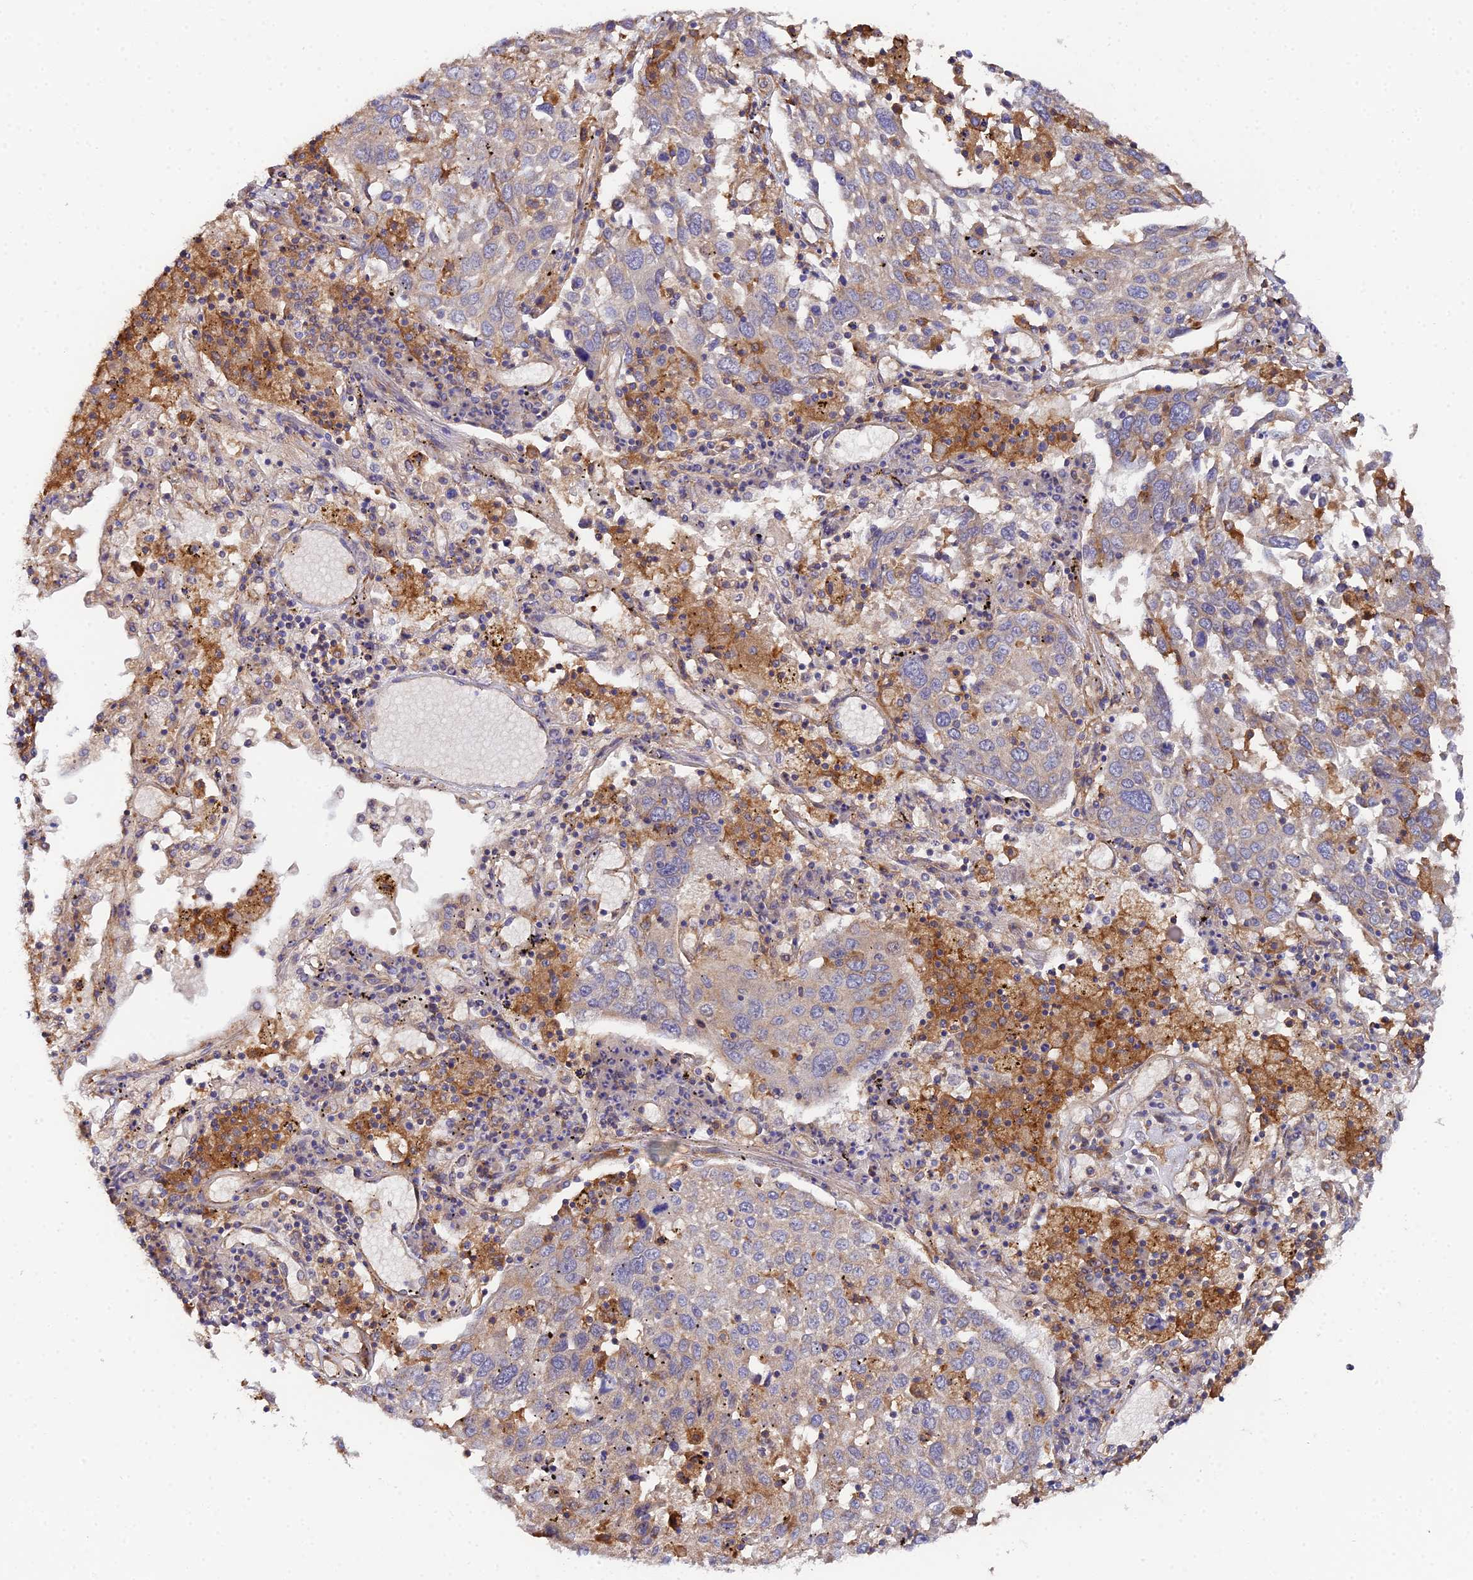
{"staining": {"intensity": "negative", "quantity": "none", "location": "none"}, "tissue": "lung cancer", "cell_type": "Tumor cells", "image_type": "cancer", "snomed": [{"axis": "morphology", "description": "Squamous cell carcinoma, NOS"}, {"axis": "topography", "description": "Lung"}], "caption": "Protein analysis of squamous cell carcinoma (lung) demonstrates no significant positivity in tumor cells.", "gene": "GNG5B", "patient": {"sex": "male", "age": 65}}